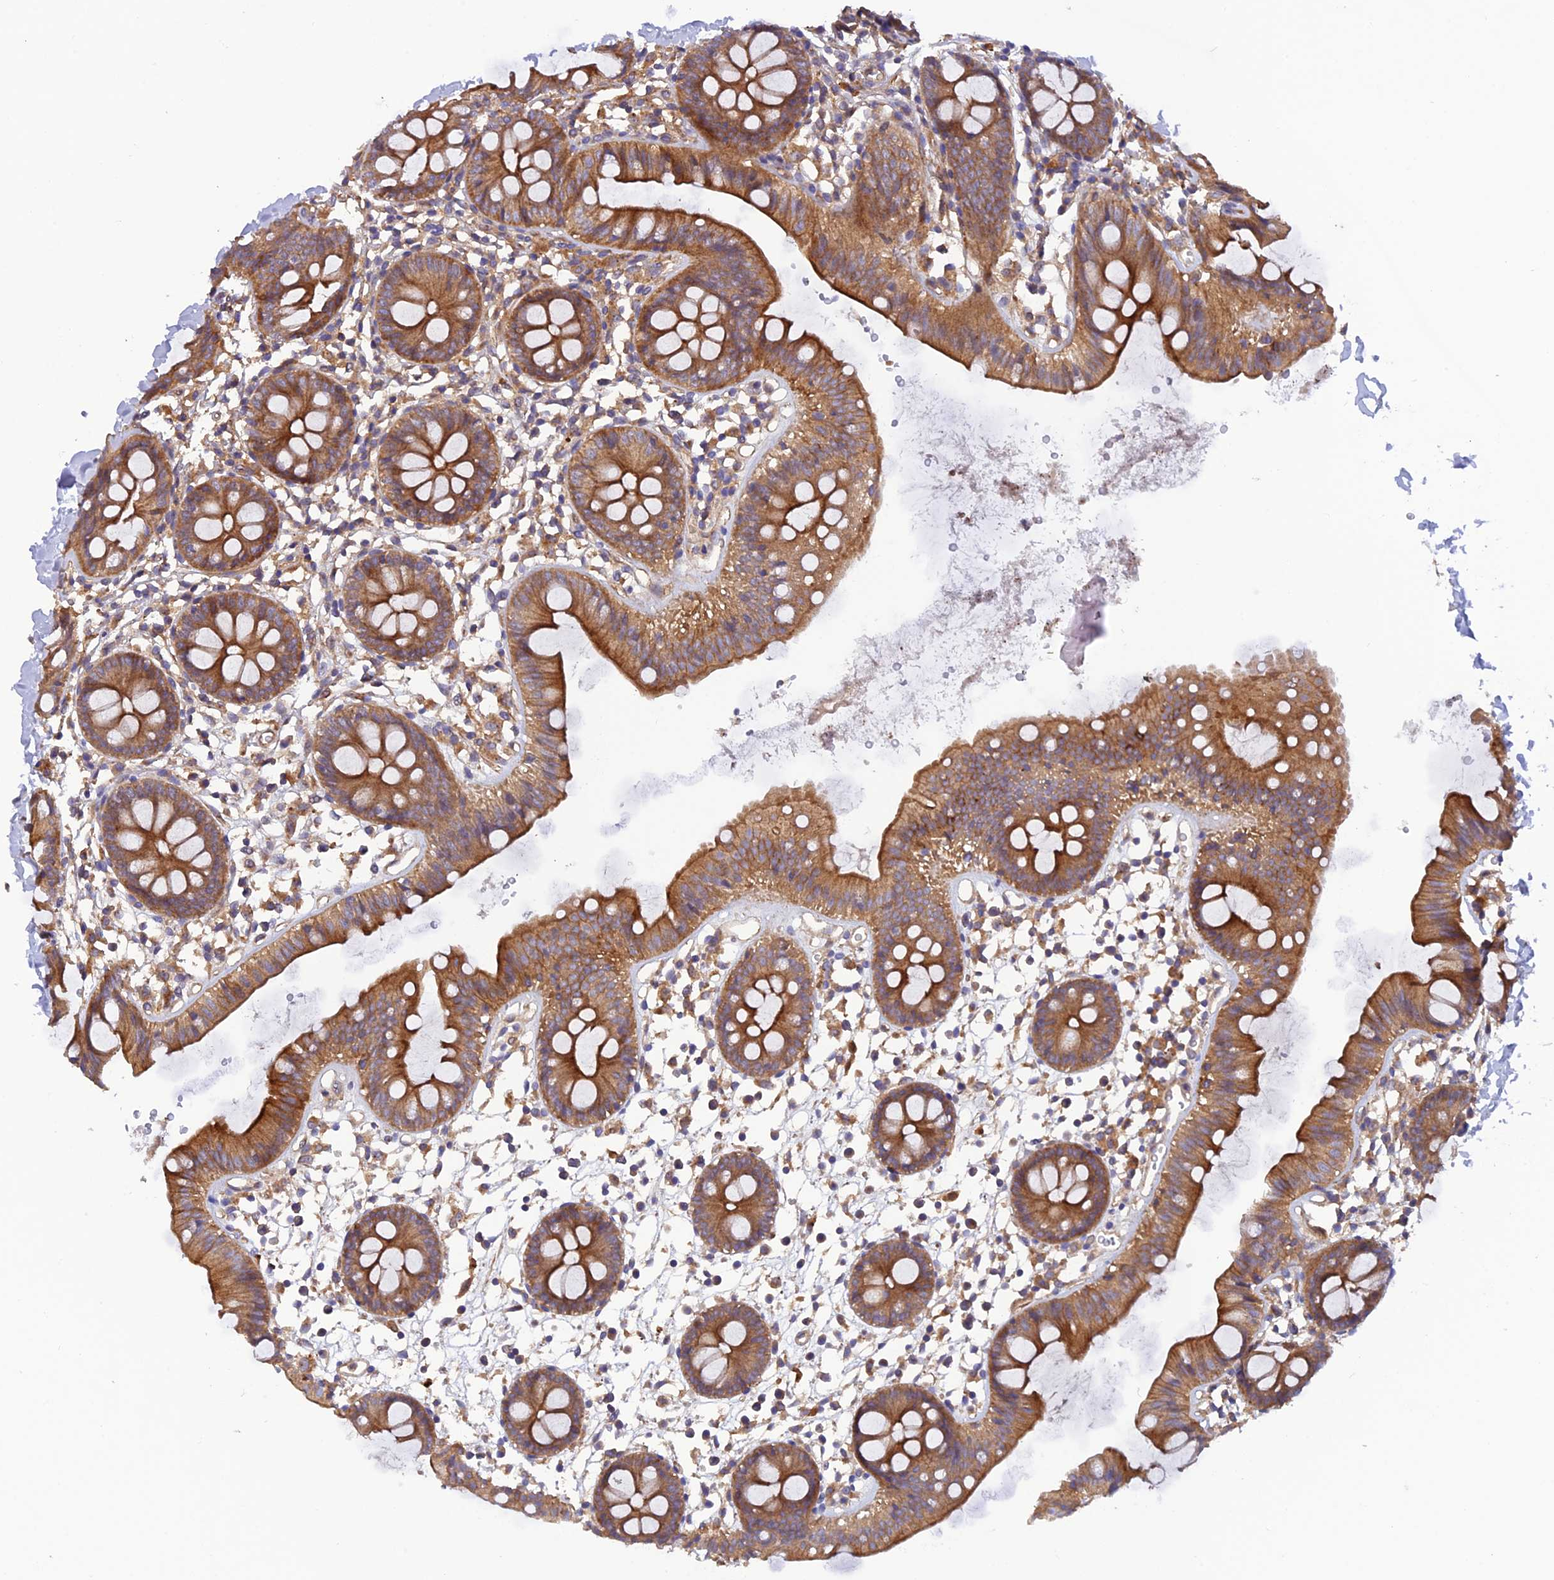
{"staining": {"intensity": "moderate", "quantity": ">75%", "location": "cytoplasmic/membranous"}, "tissue": "colon", "cell_type": "Endothelial cells", "image_type": "normal", "snomed": [{"axis": "morphology", "description": "Normal tissue, NOS"}, {"axis": "topography", "description": "Colon"}], "caption": "Normal colon was stained to show a protein in brown. There is medium levels of moderate cytoplasmic/membranous staining in about >75% of endothelial cells. (DAB IHC, brown staining for protein, blue staining for nuclei).", "gene": "ADAMTS15", "patient": {"sex": "male", "age": 56}}